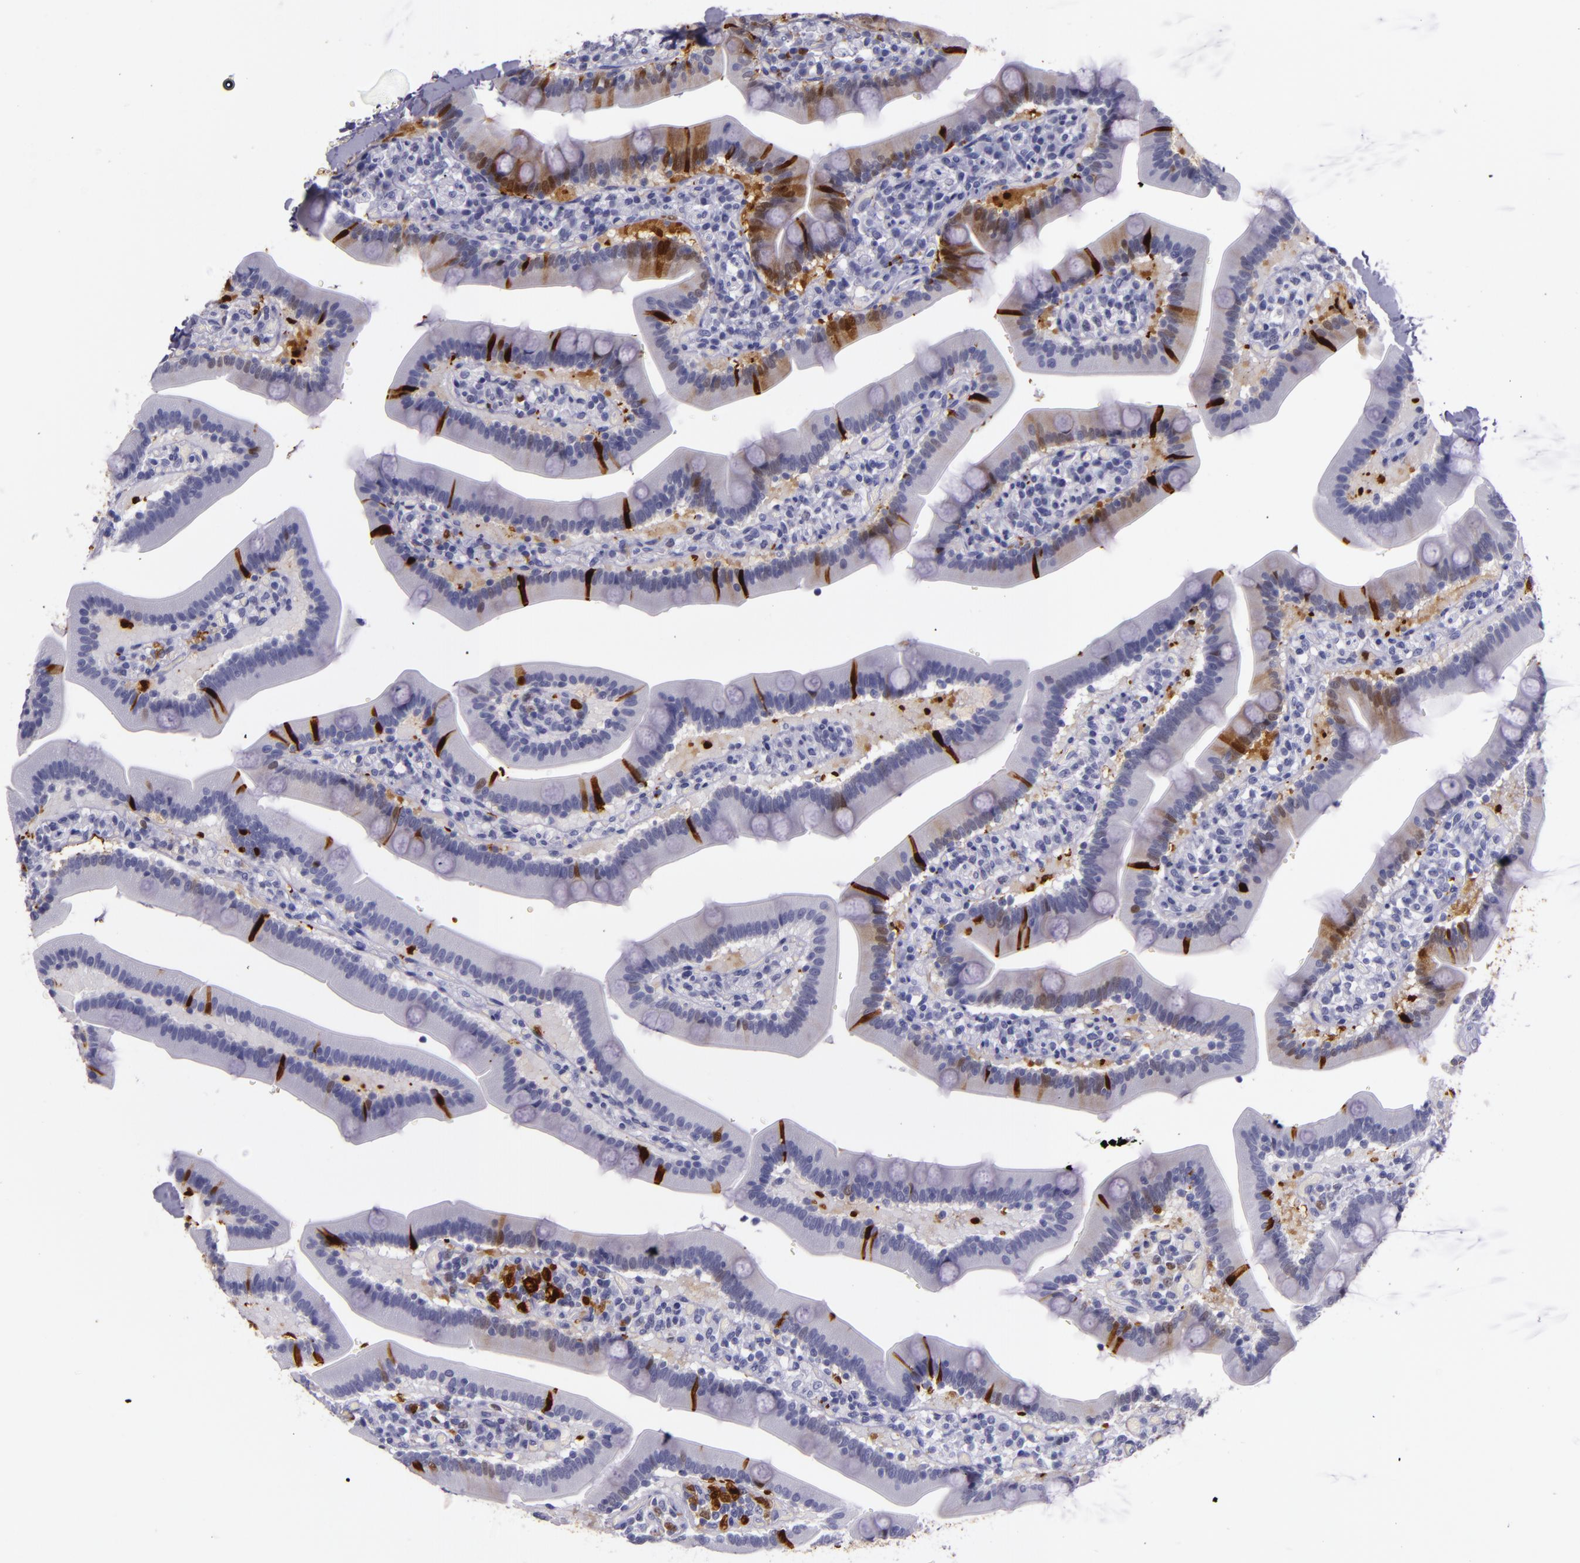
{"staining": {"intensity": "strong", "quantity": "<25%", "location": "cytoplasmic/membranous,nuclear"}, "tissue": "duodenum", "cell_type": "Glandular cells", "image_type": "normal", "snomed": [{"axis": "morphology", "description": "Normal tissue, NOS"}, {"axis": "topography", "description": "Duodenum"}], "caption": "Immunohistochemical staining of normal duodenum exhibits strong cytoplasmic/membranous,nuclear protein positivity in about <25% of glandular cells. Immunohistochemistry stains the protein in brown and the nuclei are stained blue.", "gene": "MT1A", "patient": {"sex": "male", "age": 66}}